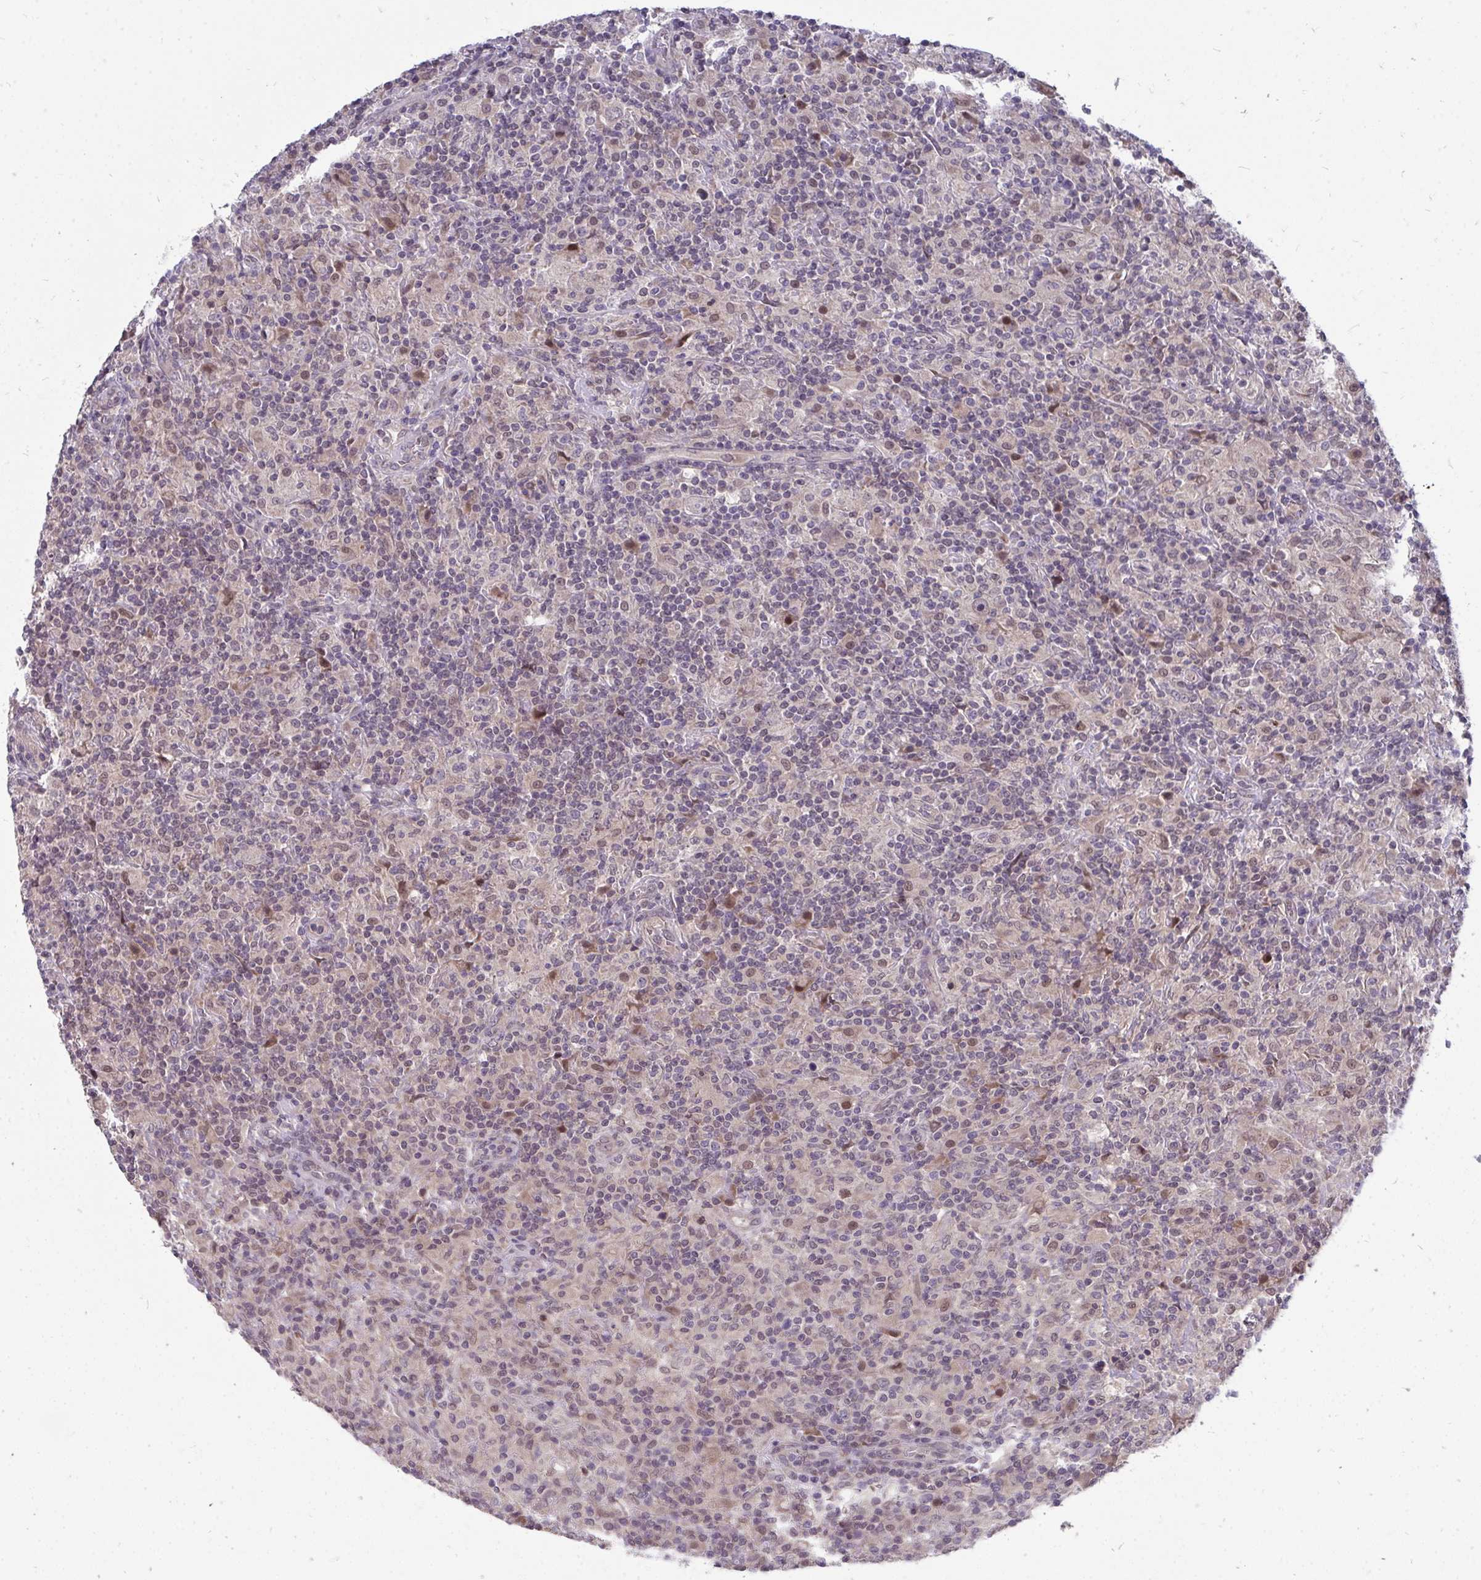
{"staining": {"intensity": "negative", "quantity": "none", "location": "none"}, "tissue": "lymphoma", "cell_type": "Tumor cells", "image_type": "cancer", "snomed": [{"axis": "morphology", "description": "Hodgkin's disease, NOS"}, {"axis": "topography", "description": "Lymph node"}], "caption": "High power microscopy photomicrograph of an IHC micrograph of lymphoma, revealing no significant expression in tumor cells.", "gene": "MROH8", "patient": {"sex": "male", "age": 70}}